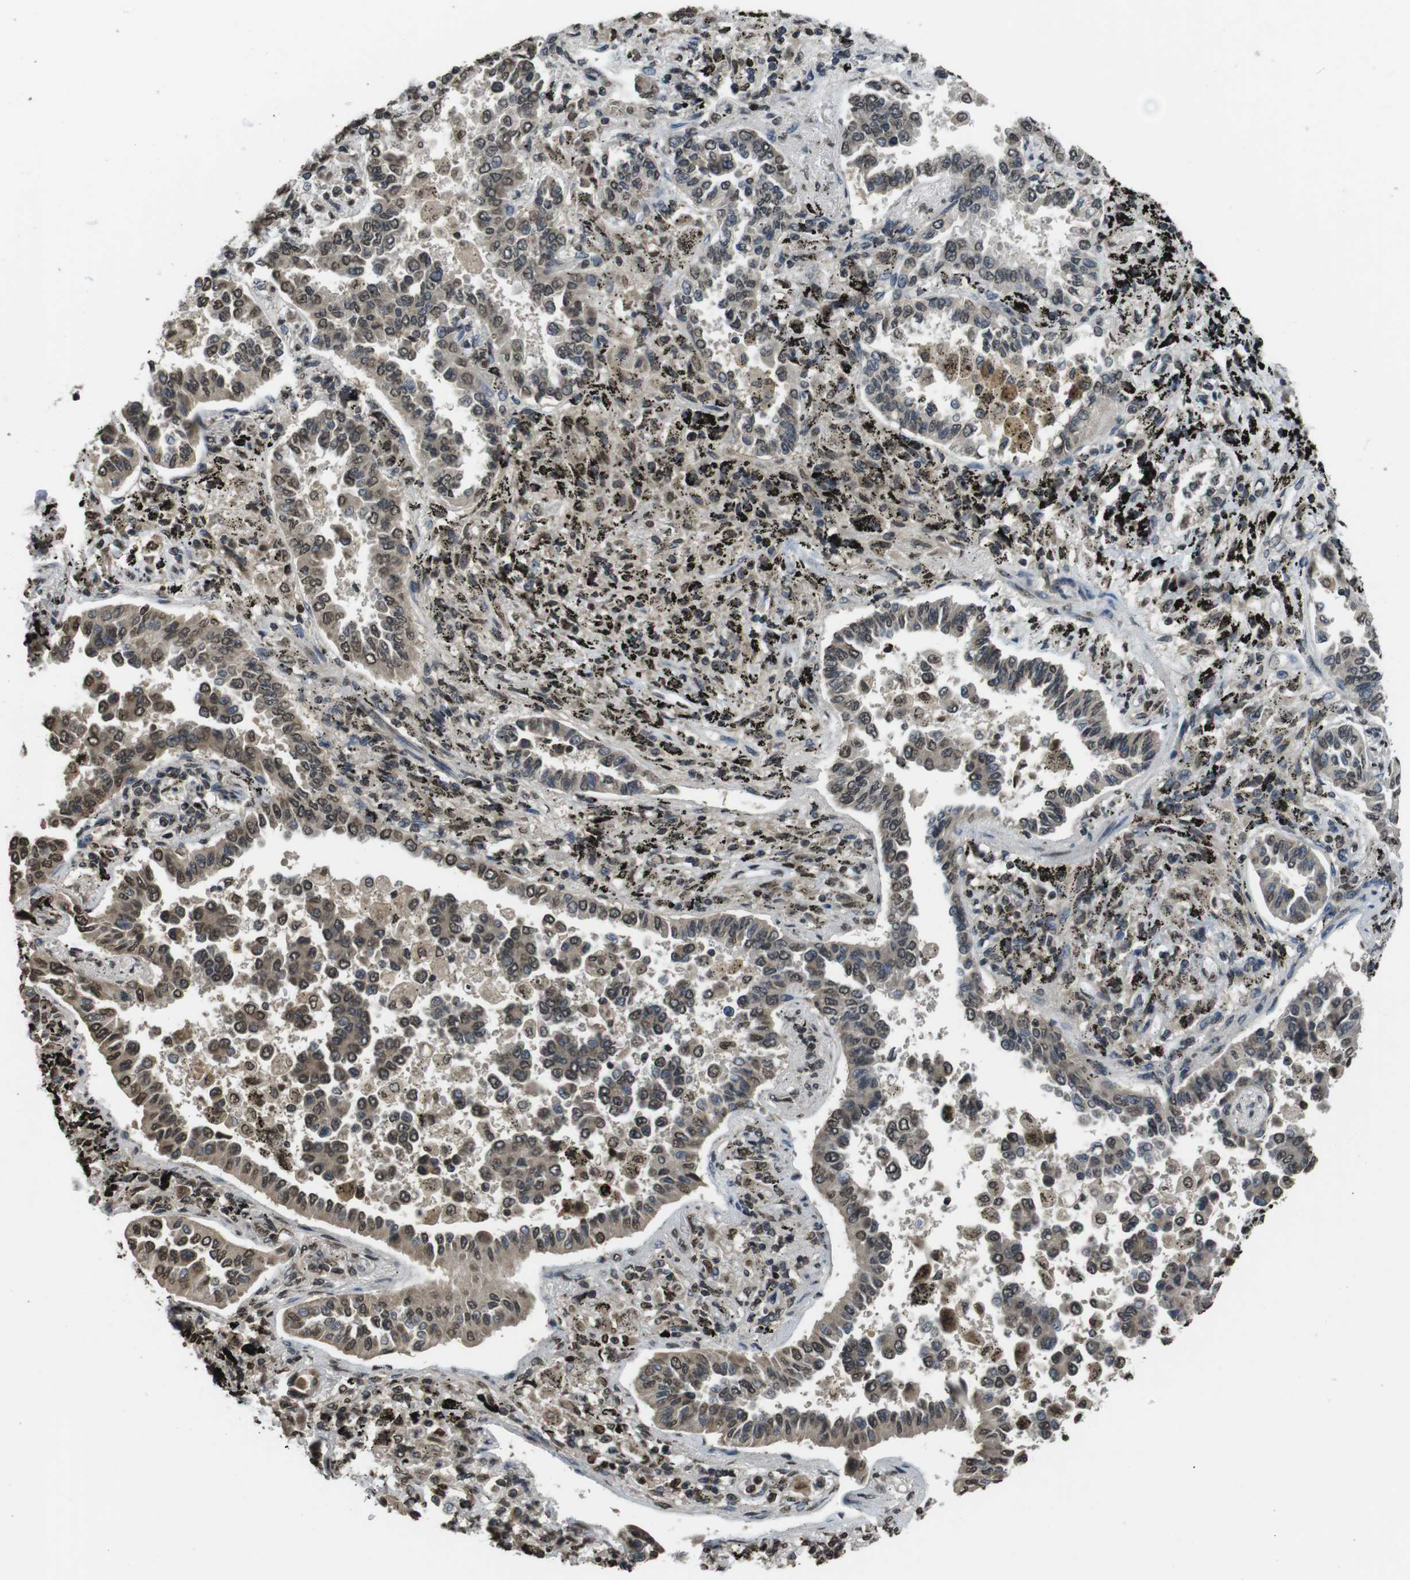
{"staining": {"intensity": "moderate", "quantity": ">75%", "location": "nuclear"}, "tissue": "lung cancer", "cell_type": "Tumor cells", "image_type": "cancer", "snomed": [{"axis": "morphology", "description": "Normal tissue, NOS"}, {"axis": "morphology", "description": "Adenocarcinoma, NOS"}, {"axis": "topography", "description": "Lung"}], "caption": "Lung adenocarcinoma stained with a brown dye exhibits moderate nuclear positive expression in approximately >75% of tumor cells.", "gene": "MAF", "patient": {"sex": "male", "age": 59}}